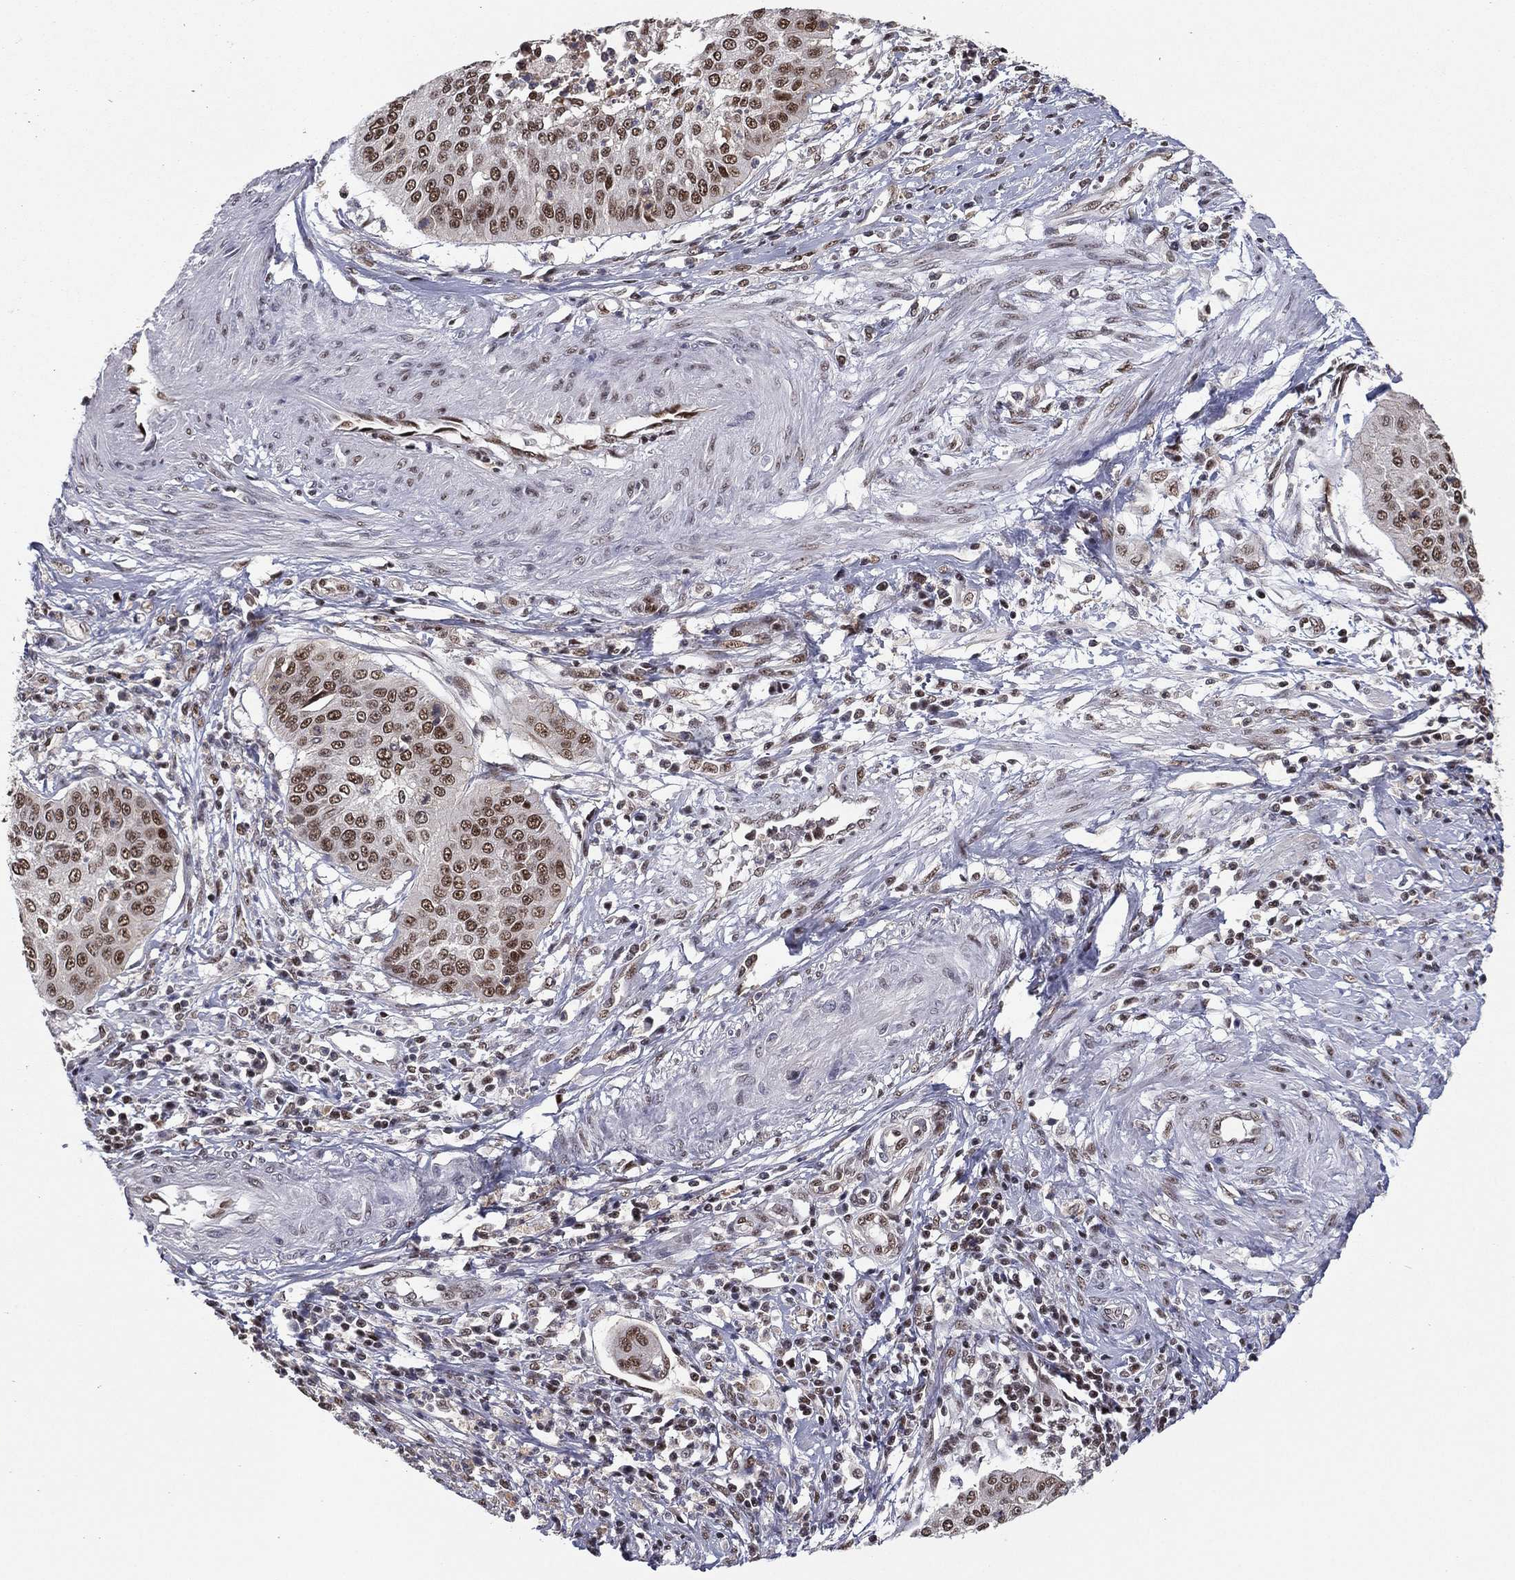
{"staining": {"intensity": "strong", "quantity": "25%-75%", "location": "nuclear"}, "tissue": "cervical cancer", "cell_type": "Tumor cells", "image_type": "cancer", "snomed": [{"axis": "morphology", "description": "Normal tissue, NOS"}, {"axis": "morphology", "description": "Squamous cell carcinoma, NOS"}, {"axis": "topography", "description": "Cervix"}], "caption": "Squamous cell carcinoma (cervical) tissue displays strong nuclear expression in approximately 25%-75% of tumor cells, visualized by immunohistochemistry.", "gene": "GPALPP1", "patient": {"sex": "female", "age": 39}}